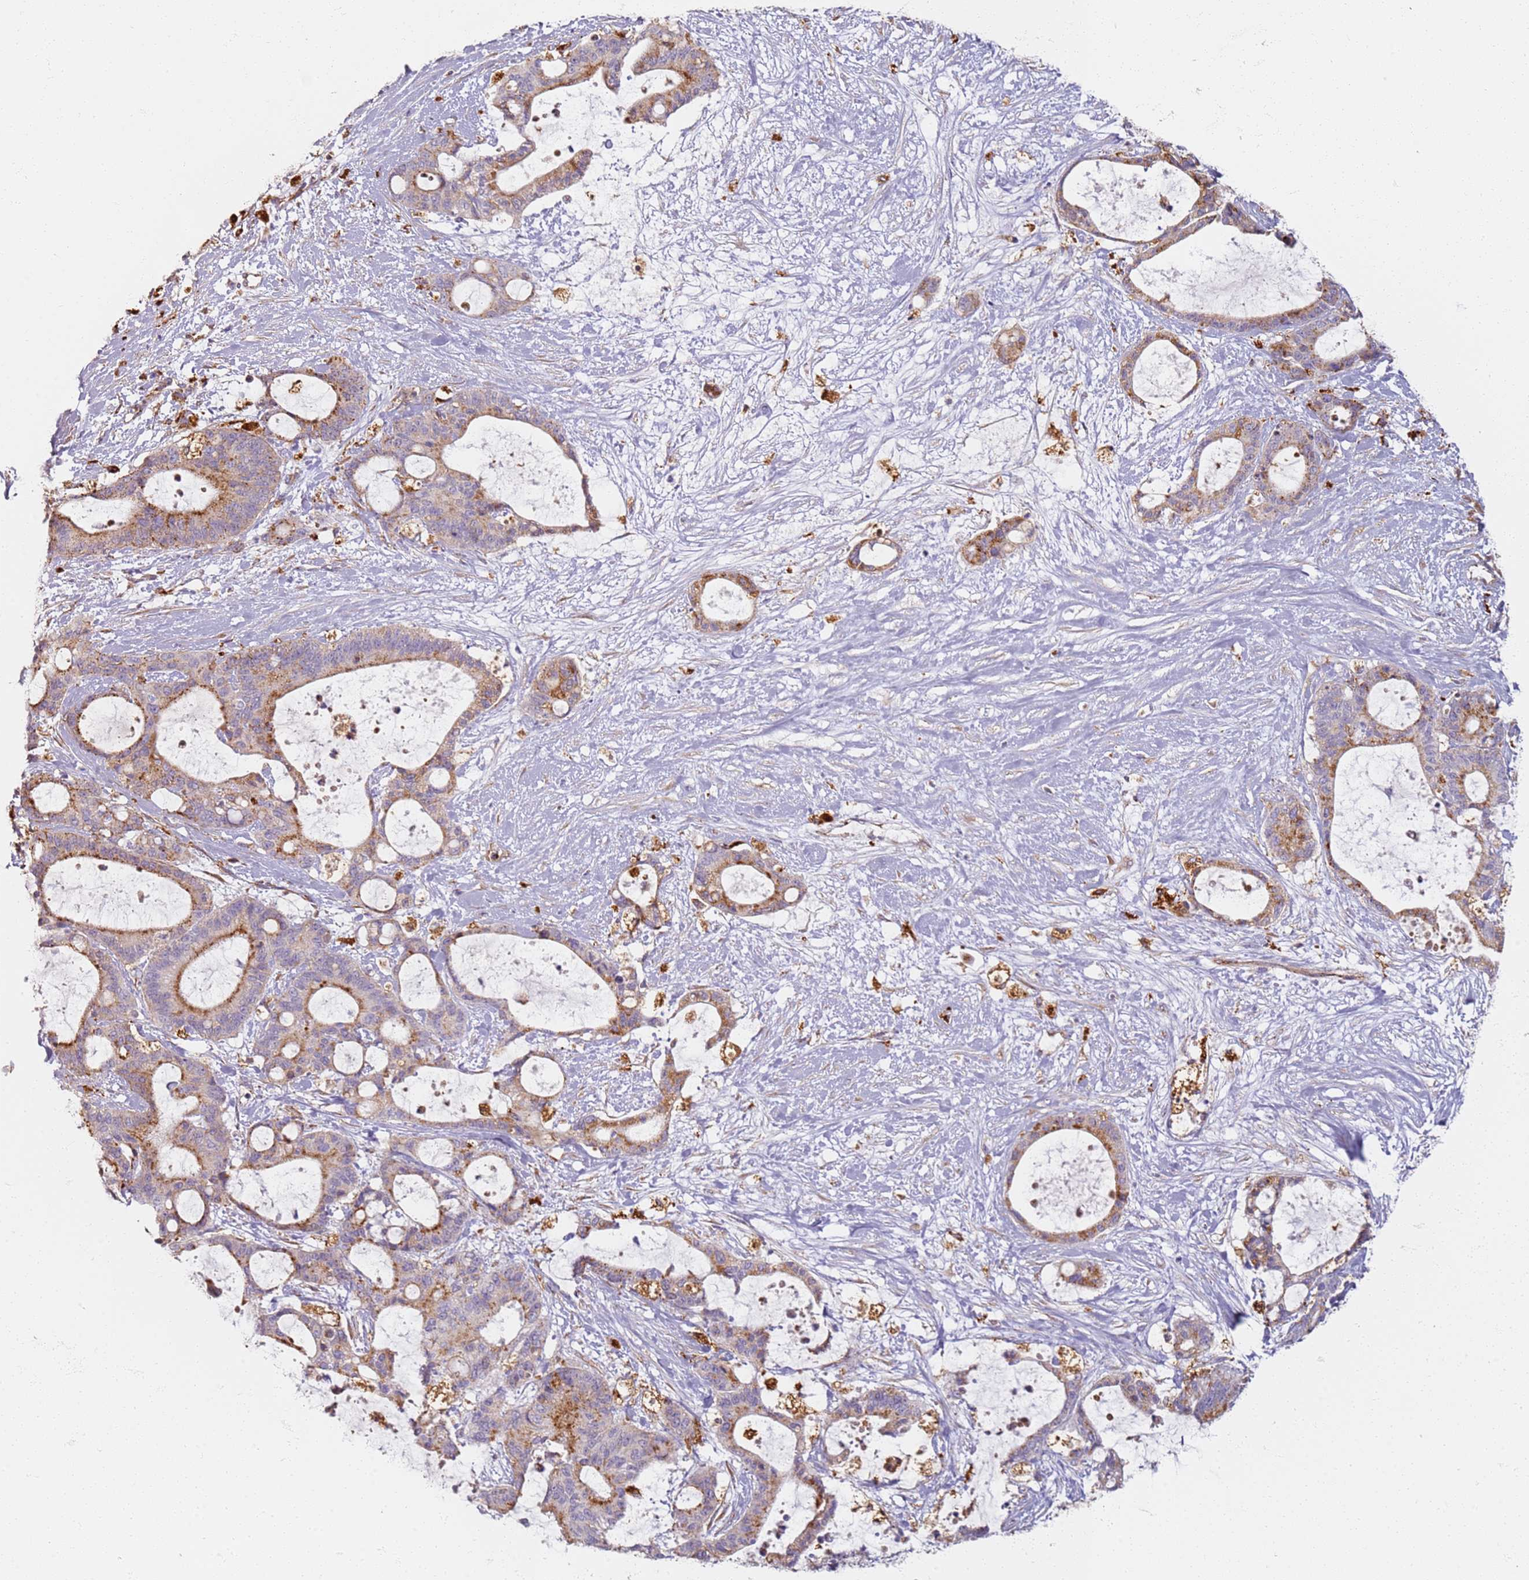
{"staining": {"intensity": "moderate", "quantity": ">75%", "location": "cytoplasmic/membranous"}, "tissue": "liver cancer", "cell_type": "Tumor cells", "image_type": "cancer", "snomed": [{"axis": "morphology", "description": "Normal tissue, NOS"}, {"axis": "morphology", "description": "Cholangiocarcinoma"}, {"axis": "topography", "description": "Liver"}, {"axis": "topography", "description": "Peripheral nerve tissue"}], "caption": "DAB immunohistochemical staining of human liver cancer (cholangiocarcinoma) displays moderate cytoplasmic/membranous protein staining in approximately >75% of tumor cells. The staining was performed using DAB, with brown indicating positive protein expression. Nuclei are stained blue with hematoxylin.", "gene": "PROKR2", "patient": {"sex": "female", "age": 73}}